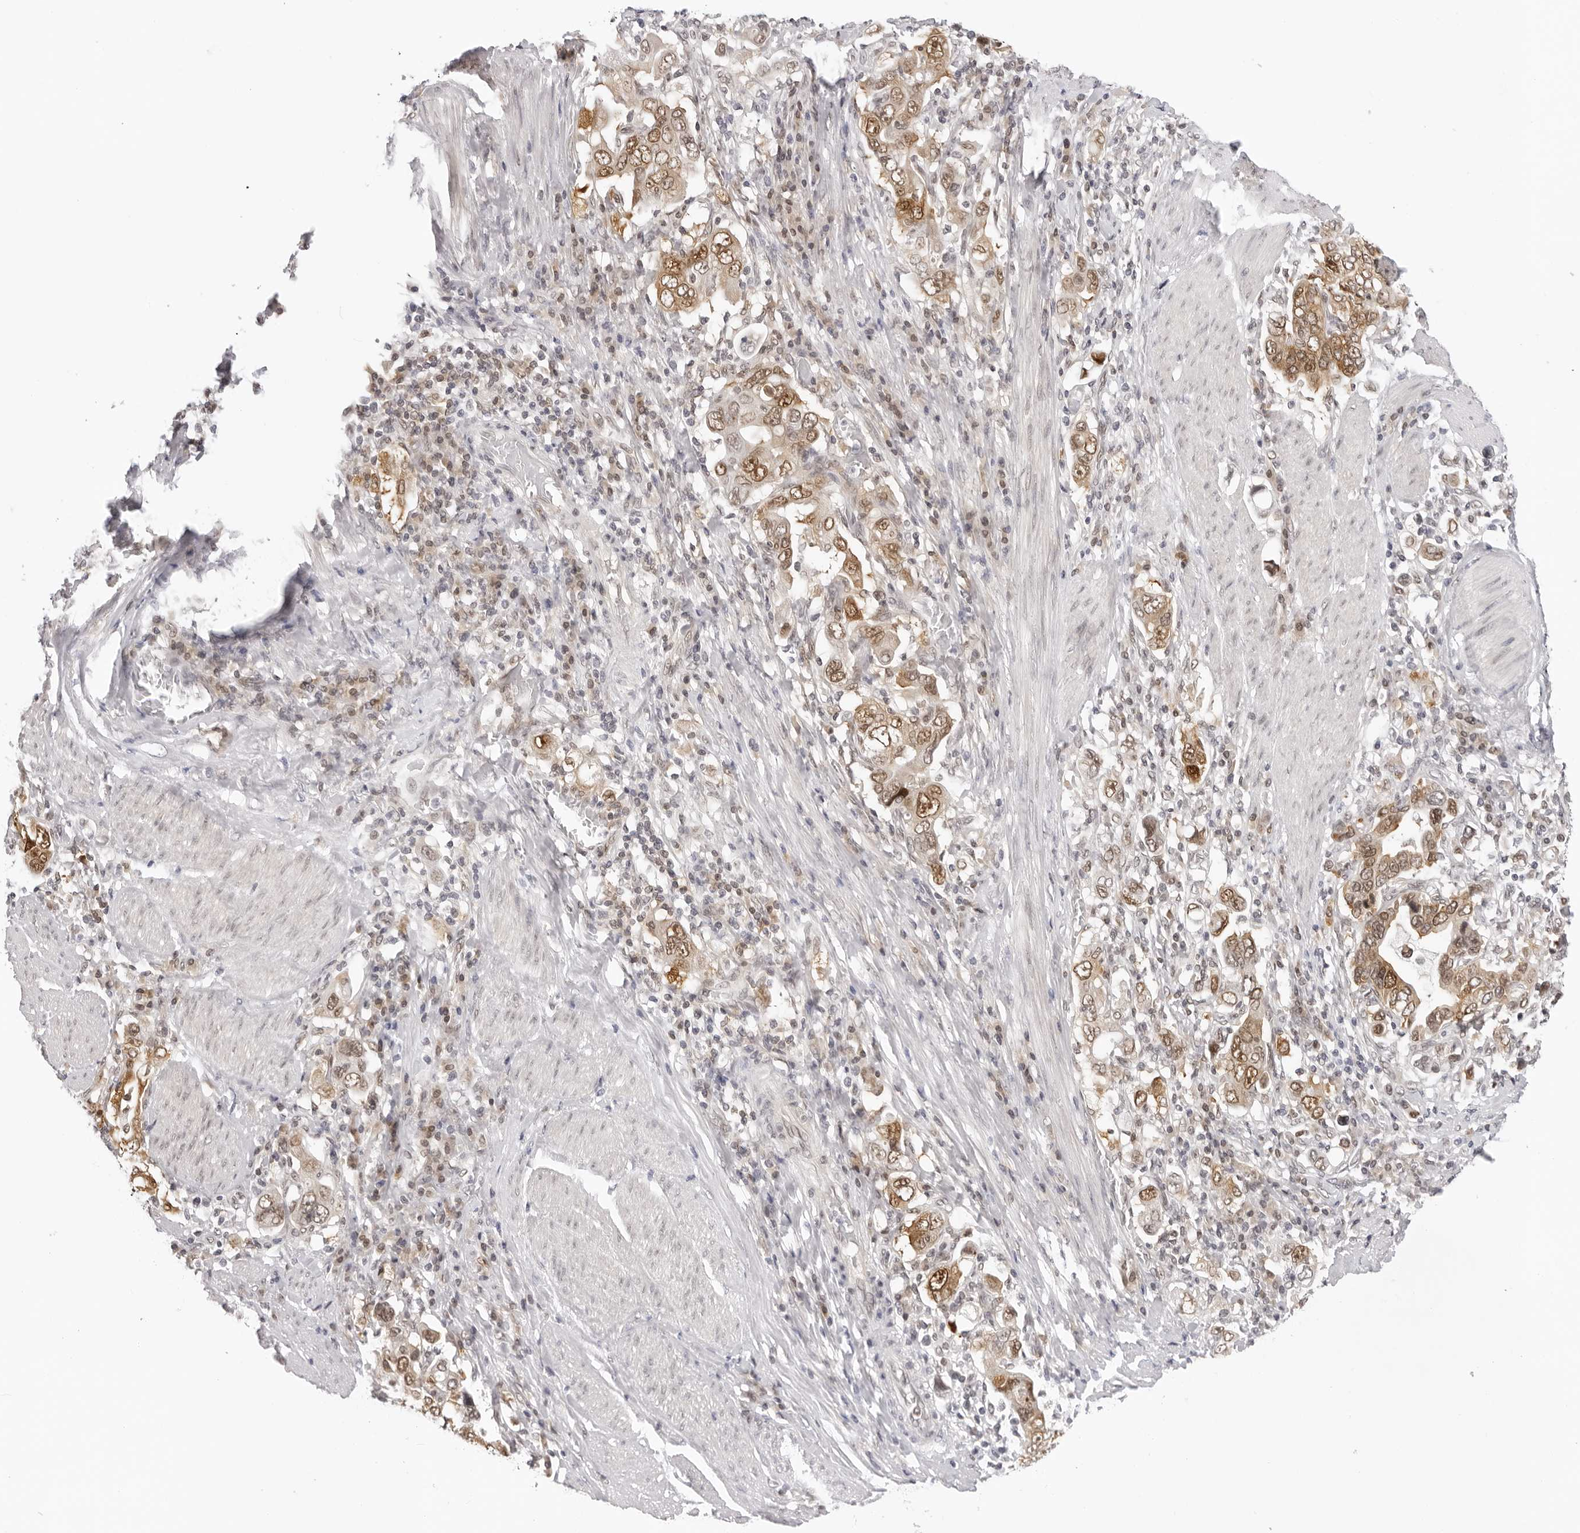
{"staining": {"intensity": "moderate", "quantity": ">75%", "location": "cytoplasmic/membranous,nuclear"}, "tissue": "stomach cancer", "cell_type": "Tumor cells", "image_type": "cancer", "snomed": [{"axis": "morphology", "description": "Adenocarcinoma, NOS"}, {"axis": "topography", "description": "Stomach, upper"}], "caption": "Adenocarcinoma (stomach) was stained to show a protein in brown. There is medium levels of moderate cytoplasmic/membranous and nuclear staining in about >75% of tumor cells.", "gene": "WDR77", "patient": {"sex": "male", "age": 62}}